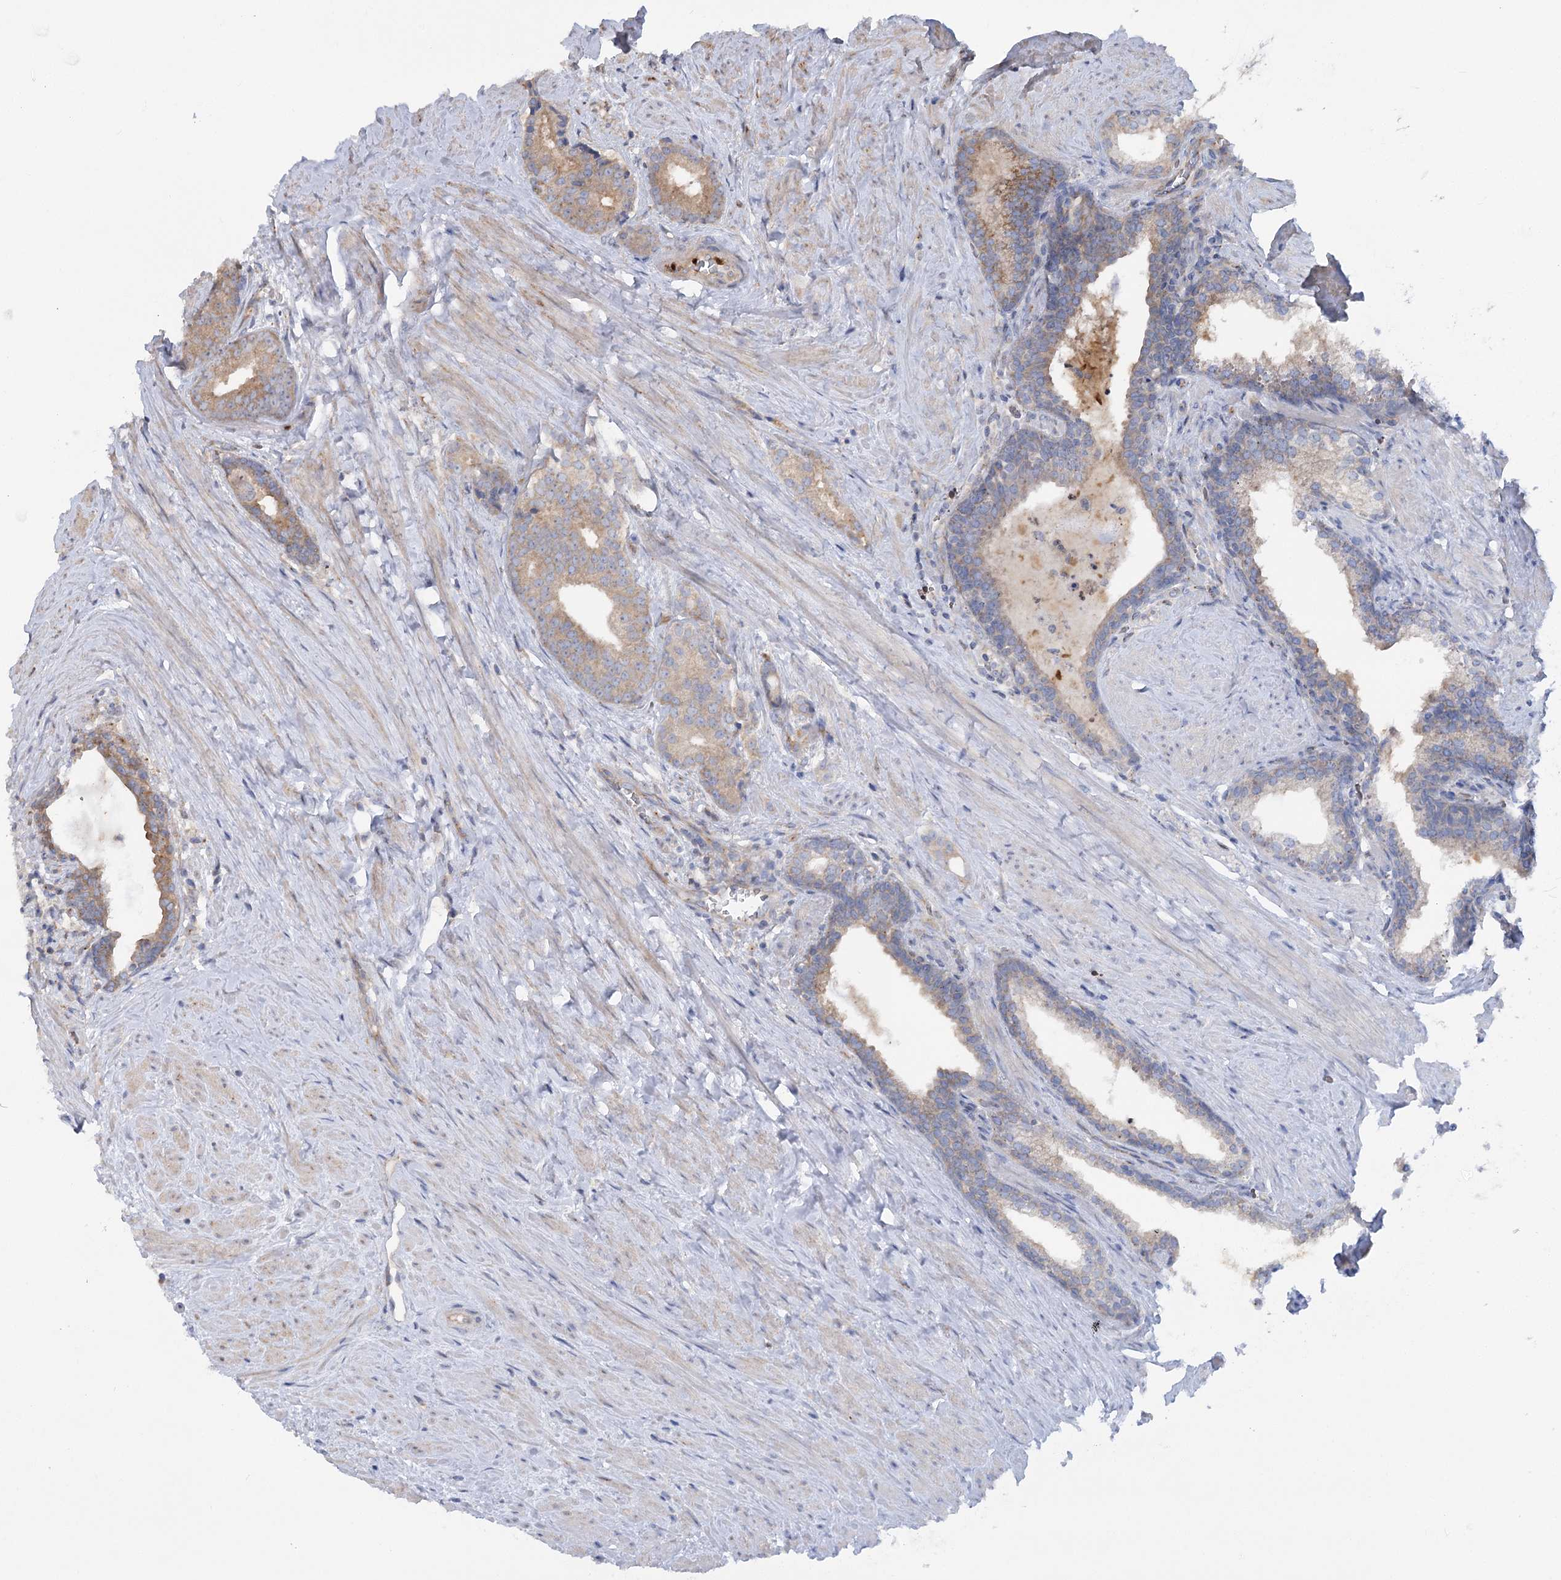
{"staining": {"intensity": "moderate", "quantity": ">75%", "location": "cytoplasmic/membranous"}, "tissue": "prostate cancer", "cell_type": "Tumor cells", "image_type": "cancer", "snomed": [{"axis": "morphology", "description": "Adenocarcinoma, Low grade"}, {"axis": "topography", "description": "Prostate"}], "caption": "Brown immunohistochemical staining in human prostate cancer demonstrates moderate cytoplasmic/membranous staining in approximately >75% of tumor cells.", "gene": "SCN11A", "patient": {"sex": "male", "age": 71}}